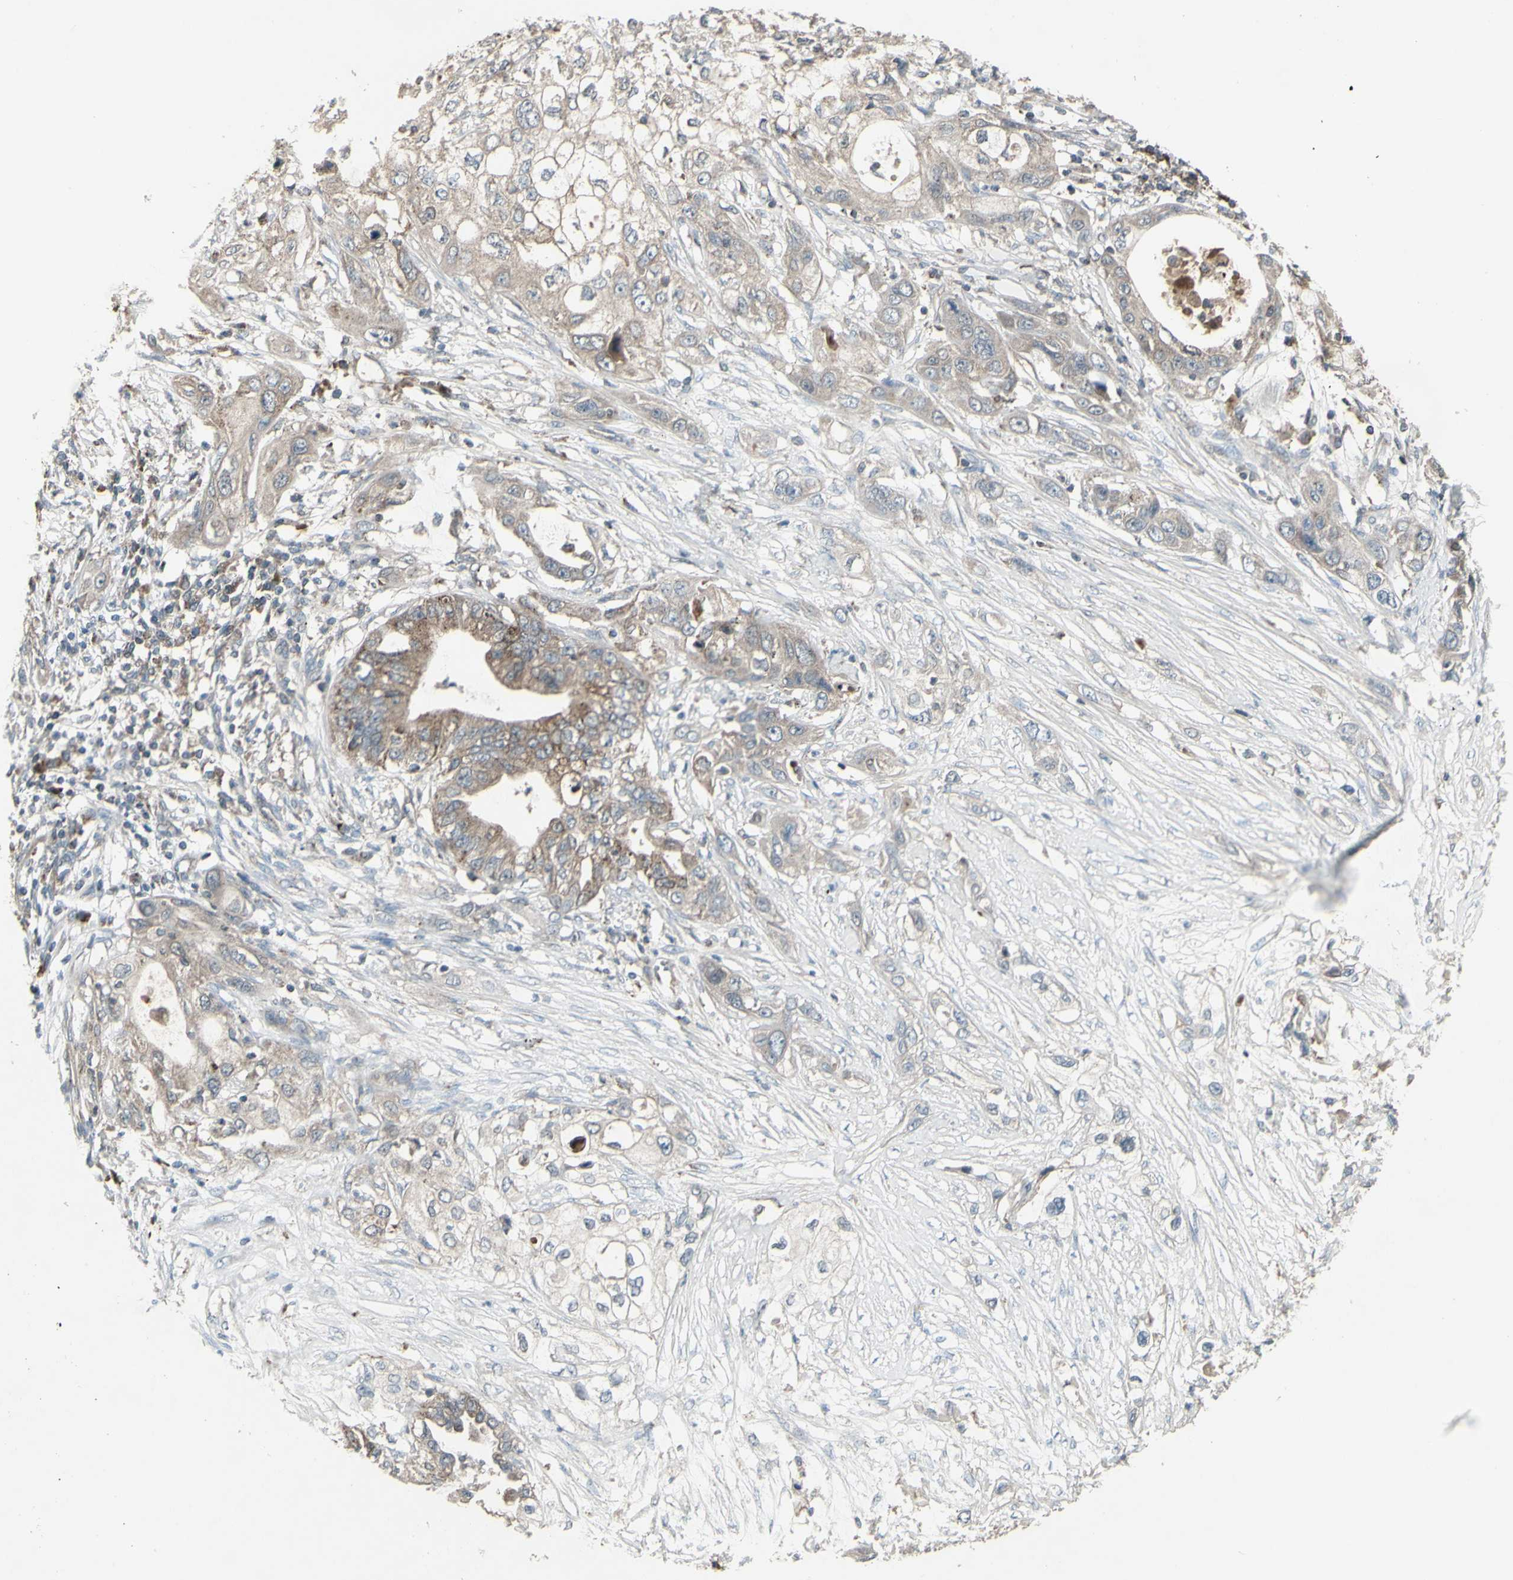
{"staining": {"intensity": "weak", "quantity": ">75%", "location": "cytoplasmic/membranous"}, "tissue": "pancreatic cancer", "cell_type": "Tumor cells", "image_type": "cancer", "snomed": [{"axis": "morphology", "description": "Adenocarcinoma, NOS"}, {"axis": "topography", "description": "Pancreas"}], "caption": "The photomicrograph shows staining of pancreatic adenocarcinoma, revealing weak cytoplasmic/membranous protein positivity (brown color) within tumor cells. The staining is performed using DAB (3,3'-diaminobenzidine) brown chromogen to label protein expression. The nuclei are counter-stained blue using hematoxylin.", "gene": "SHC1", "patient": {"sex": "female", "age": 70}}